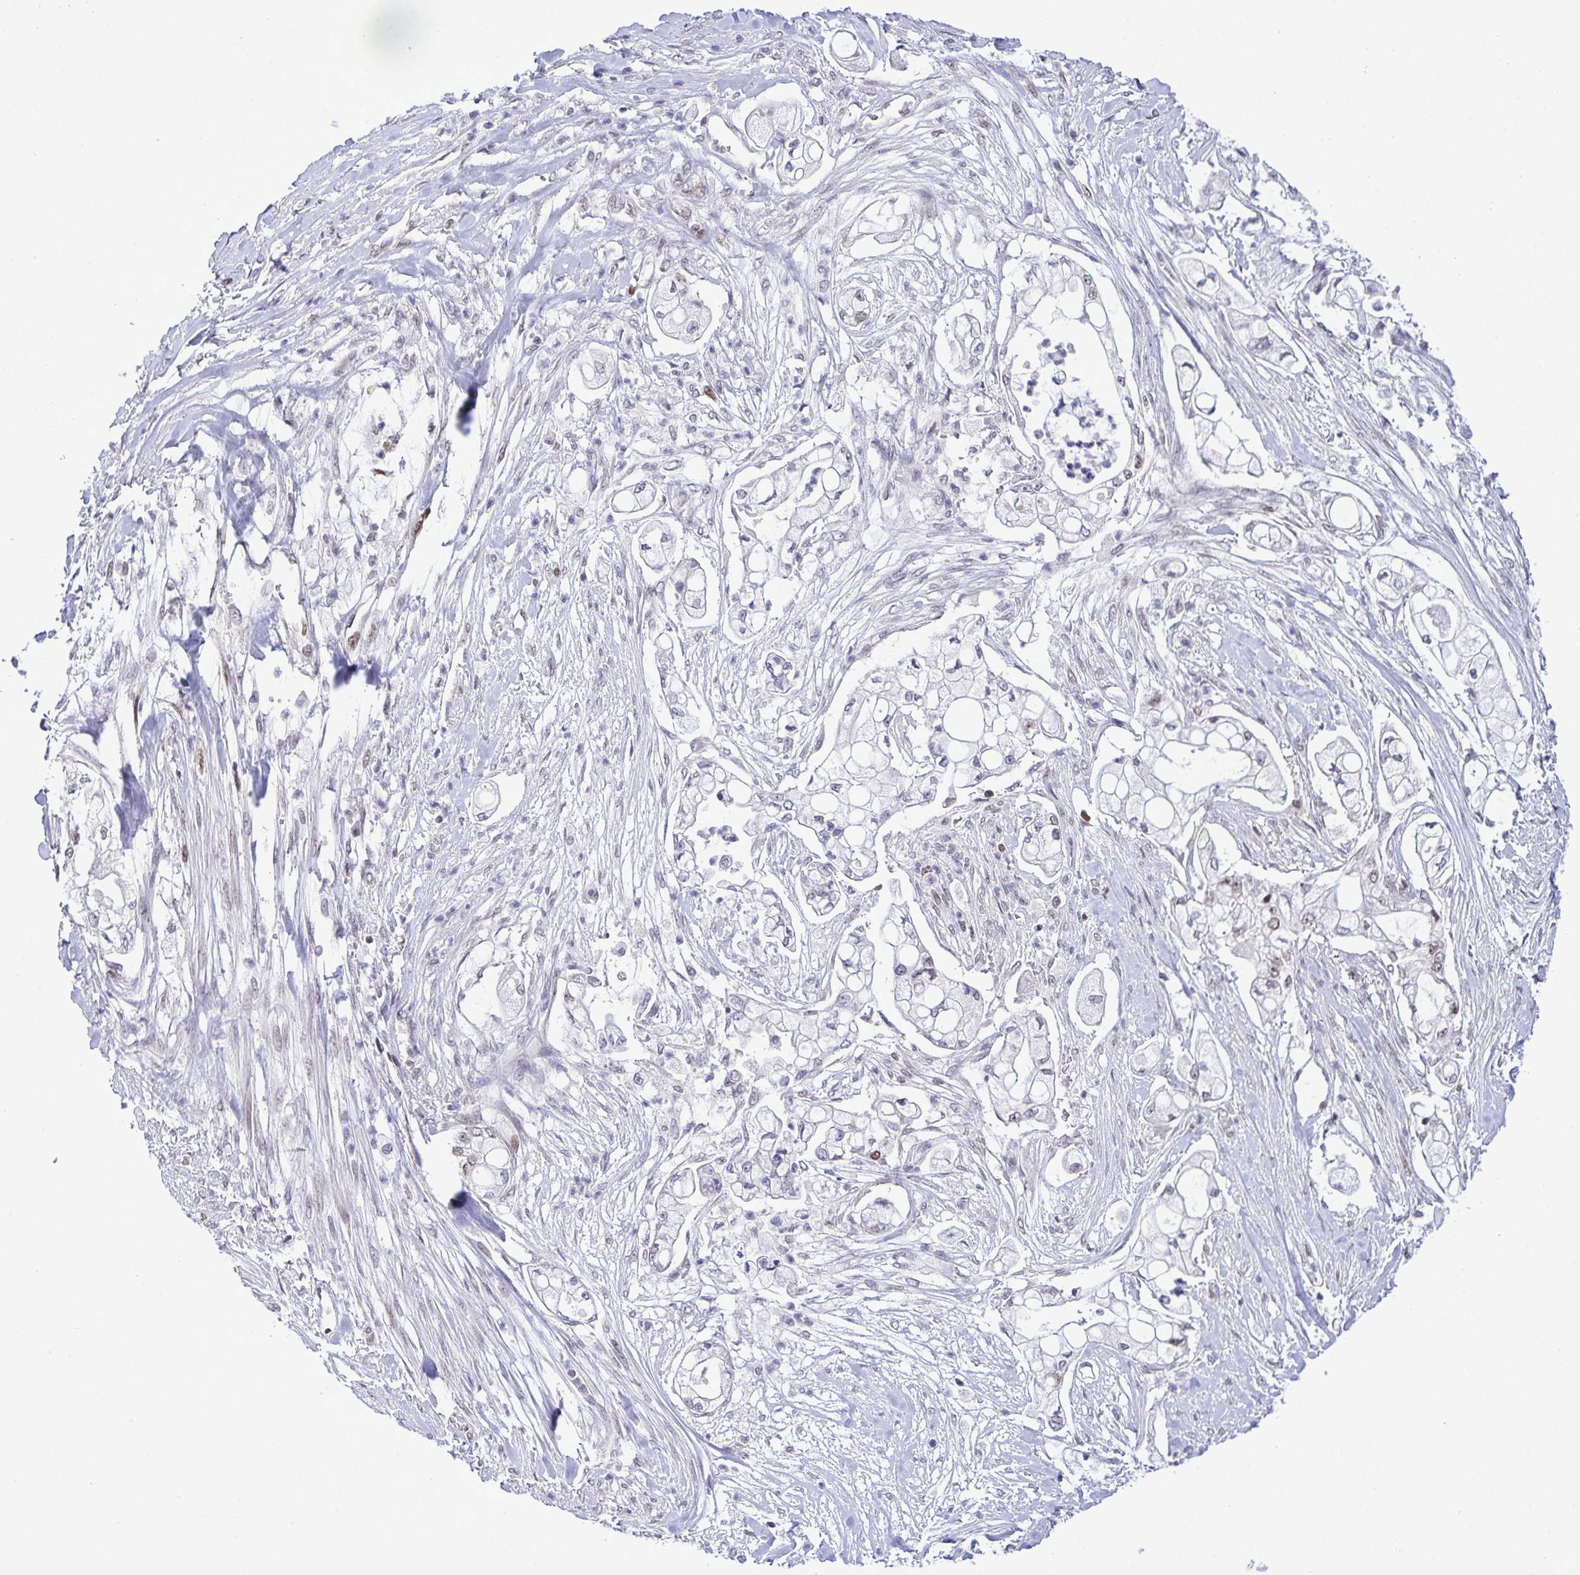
{"staining": {"intensity": "moderate", "quantity": "<25%", "location": "nuclear"}, "tissue": "pancreatic cancer", "cell_type": "Tumor cells", "image_type": "cancer", "snomed": [{"axis": "morphology", "description": "Adenocarcinoma, NOS"}, {"axis": "topography", "description": "Pancreas"}], "caption": "Human pancreatic adenocarcinoma stained with a brown dye demonstrates moderate nuclear positive staining in about <25% of tumor cells.", "gene": "RFC4", "patient": {"sex": "female", "age": 69}}